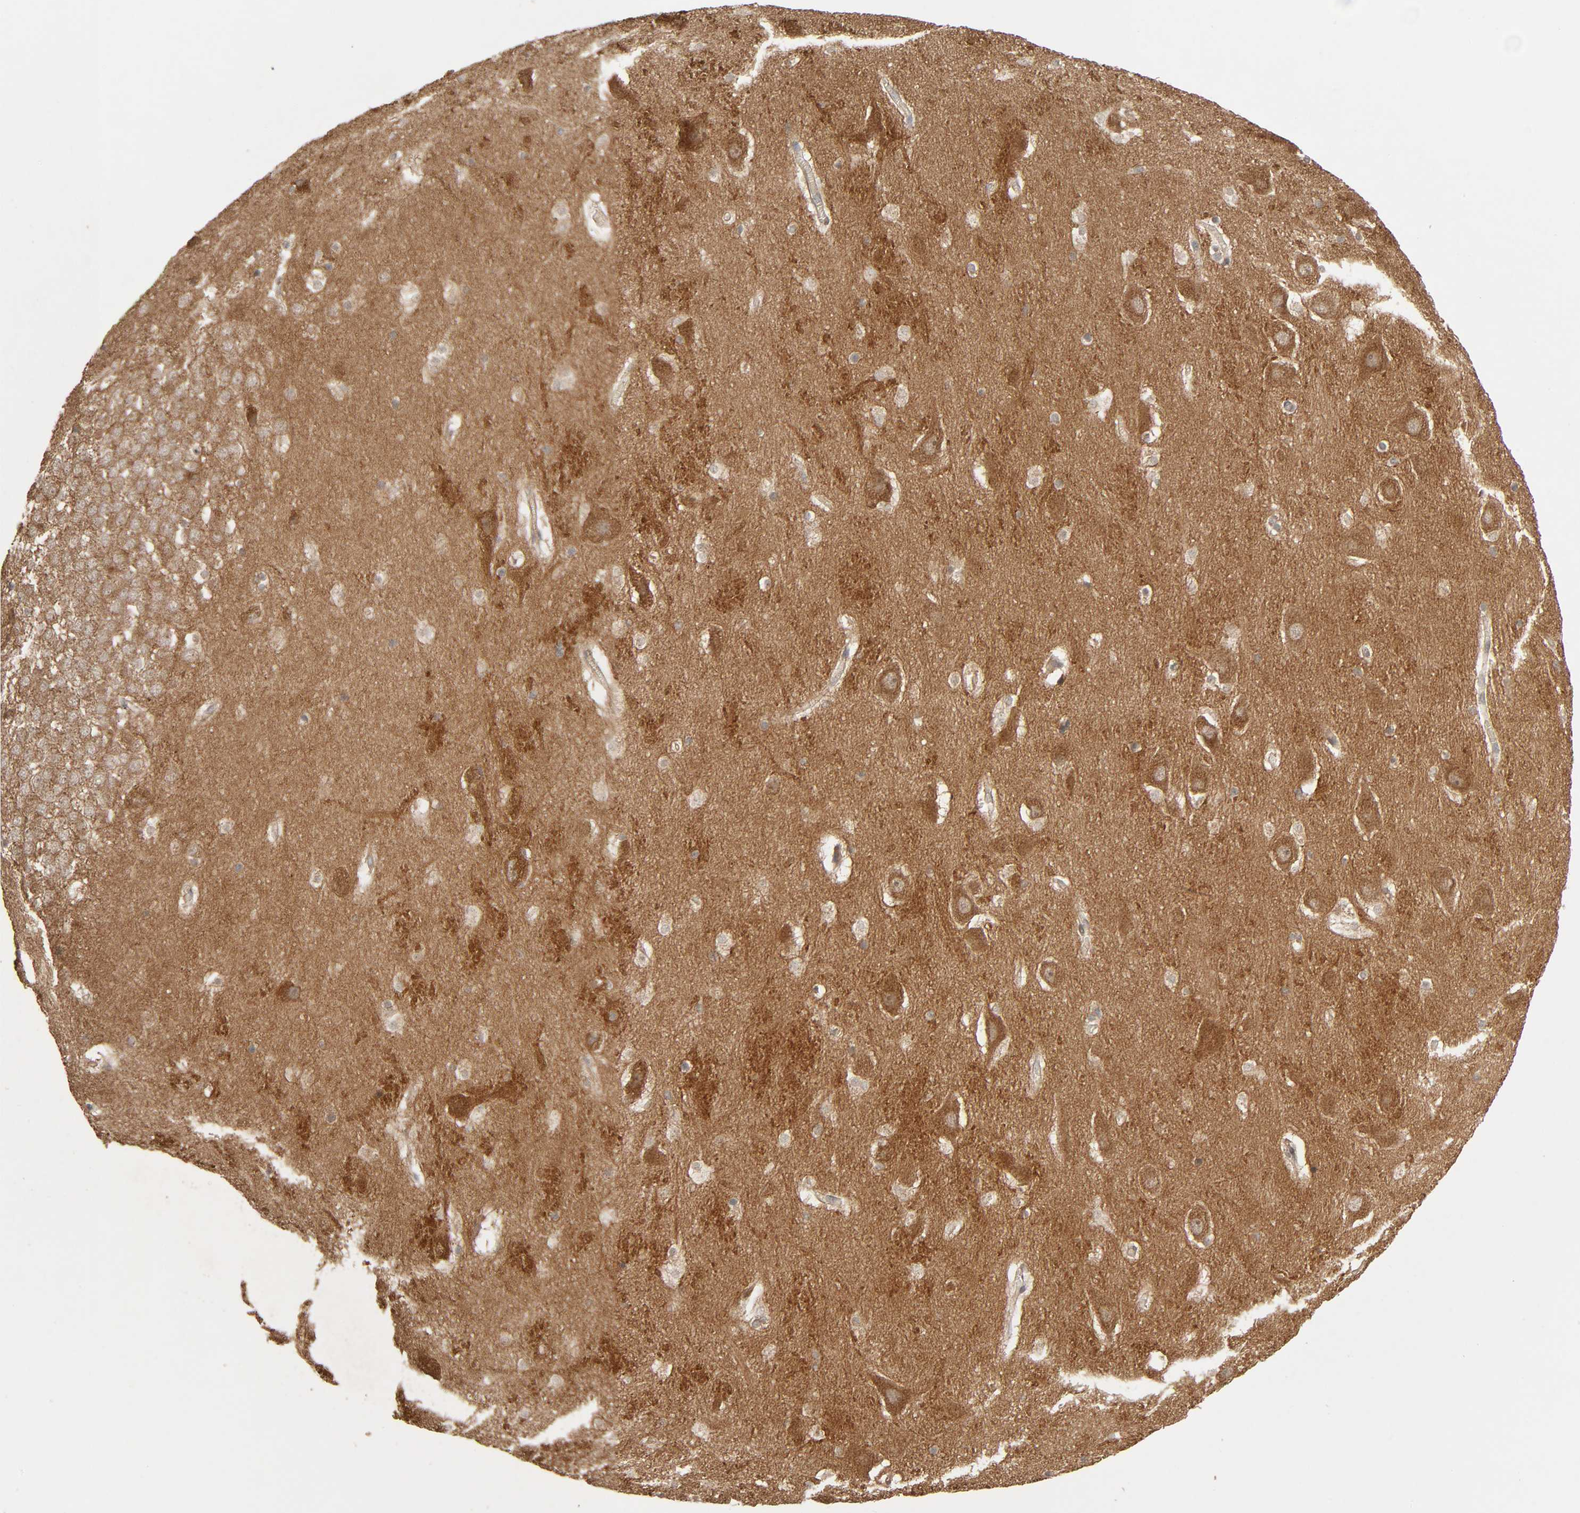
{"staining": {"intensity": "negative", "quantity": "none", "location": "none"}, "tissue": "hippocampus", "cell_type": "Glial cells", "image_type": "normal", "snomed": [{"axis": "morphology", "description": "Normal tissue, NOS"}, {"axis": "topography", "description": "Hippocampus"}], "caption": "DAB immunohistochemical staining of unremarkable hippocampus demonstrates no significant positivity in glial cells.", "gene": "SGSM1", "patient": {"sex": "male", "age": 45}}